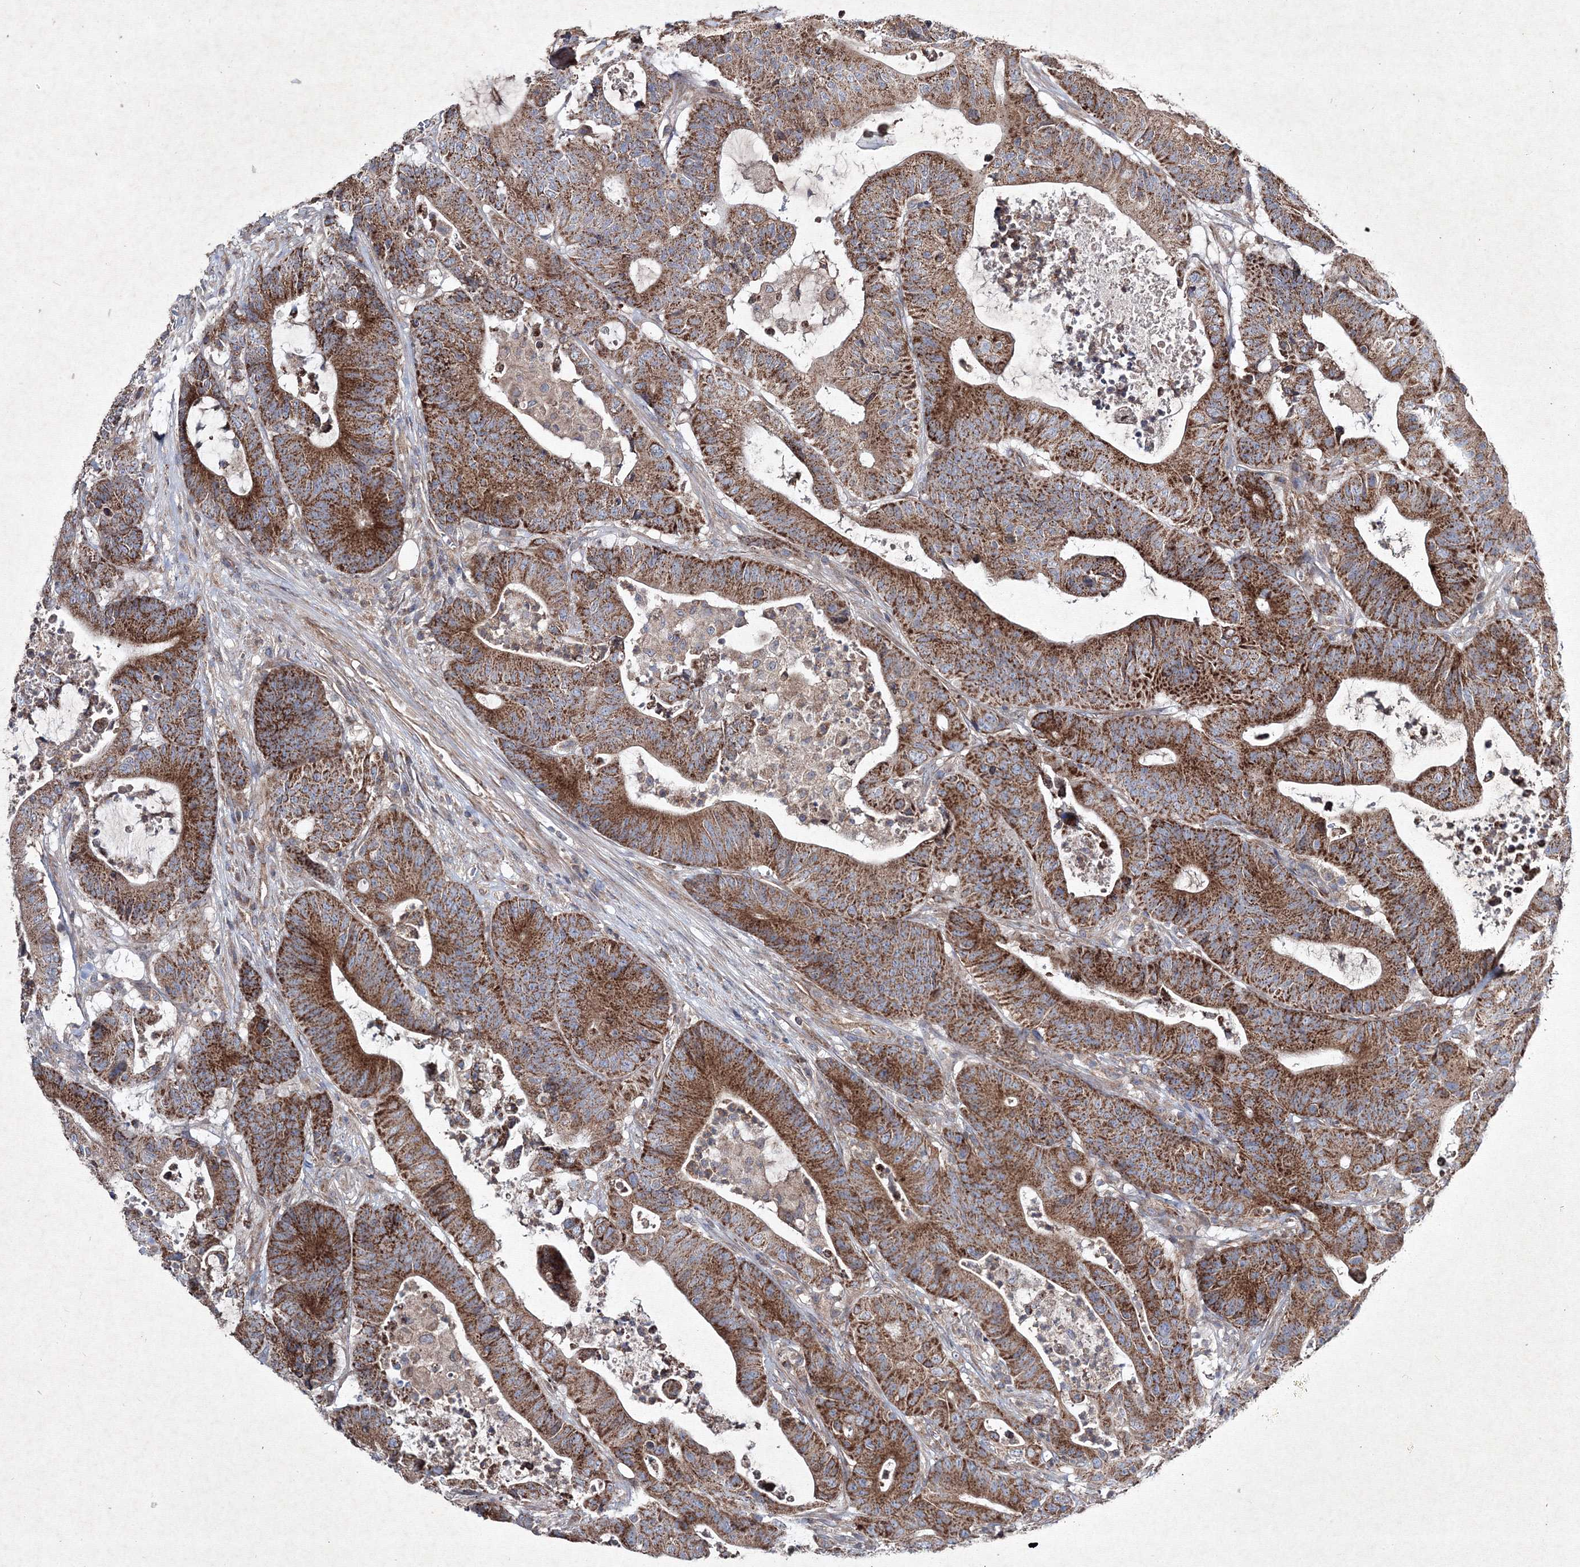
{"staining": {"intensity": "strong", "quantity": ">75%", "location": "cytoplasmic/membranous"}, "tissue": "colorectal cancer", "cell_type": "Tumor cells", "image_type": "cancer", "snomed": [{"axis": "morphology", "description": "Adenocarcinoma, NOS"}, {"axis": "topography", "description": "Colon"}], "caption": "Adenocarcinoma (colorectal) stained for a protein (brown) reveals strong cytoplasmic/membranous positive staining in approximately >75% of tumor cells.", "gene": "GFM1", "patient": {"sex": "female", "age": 84}}